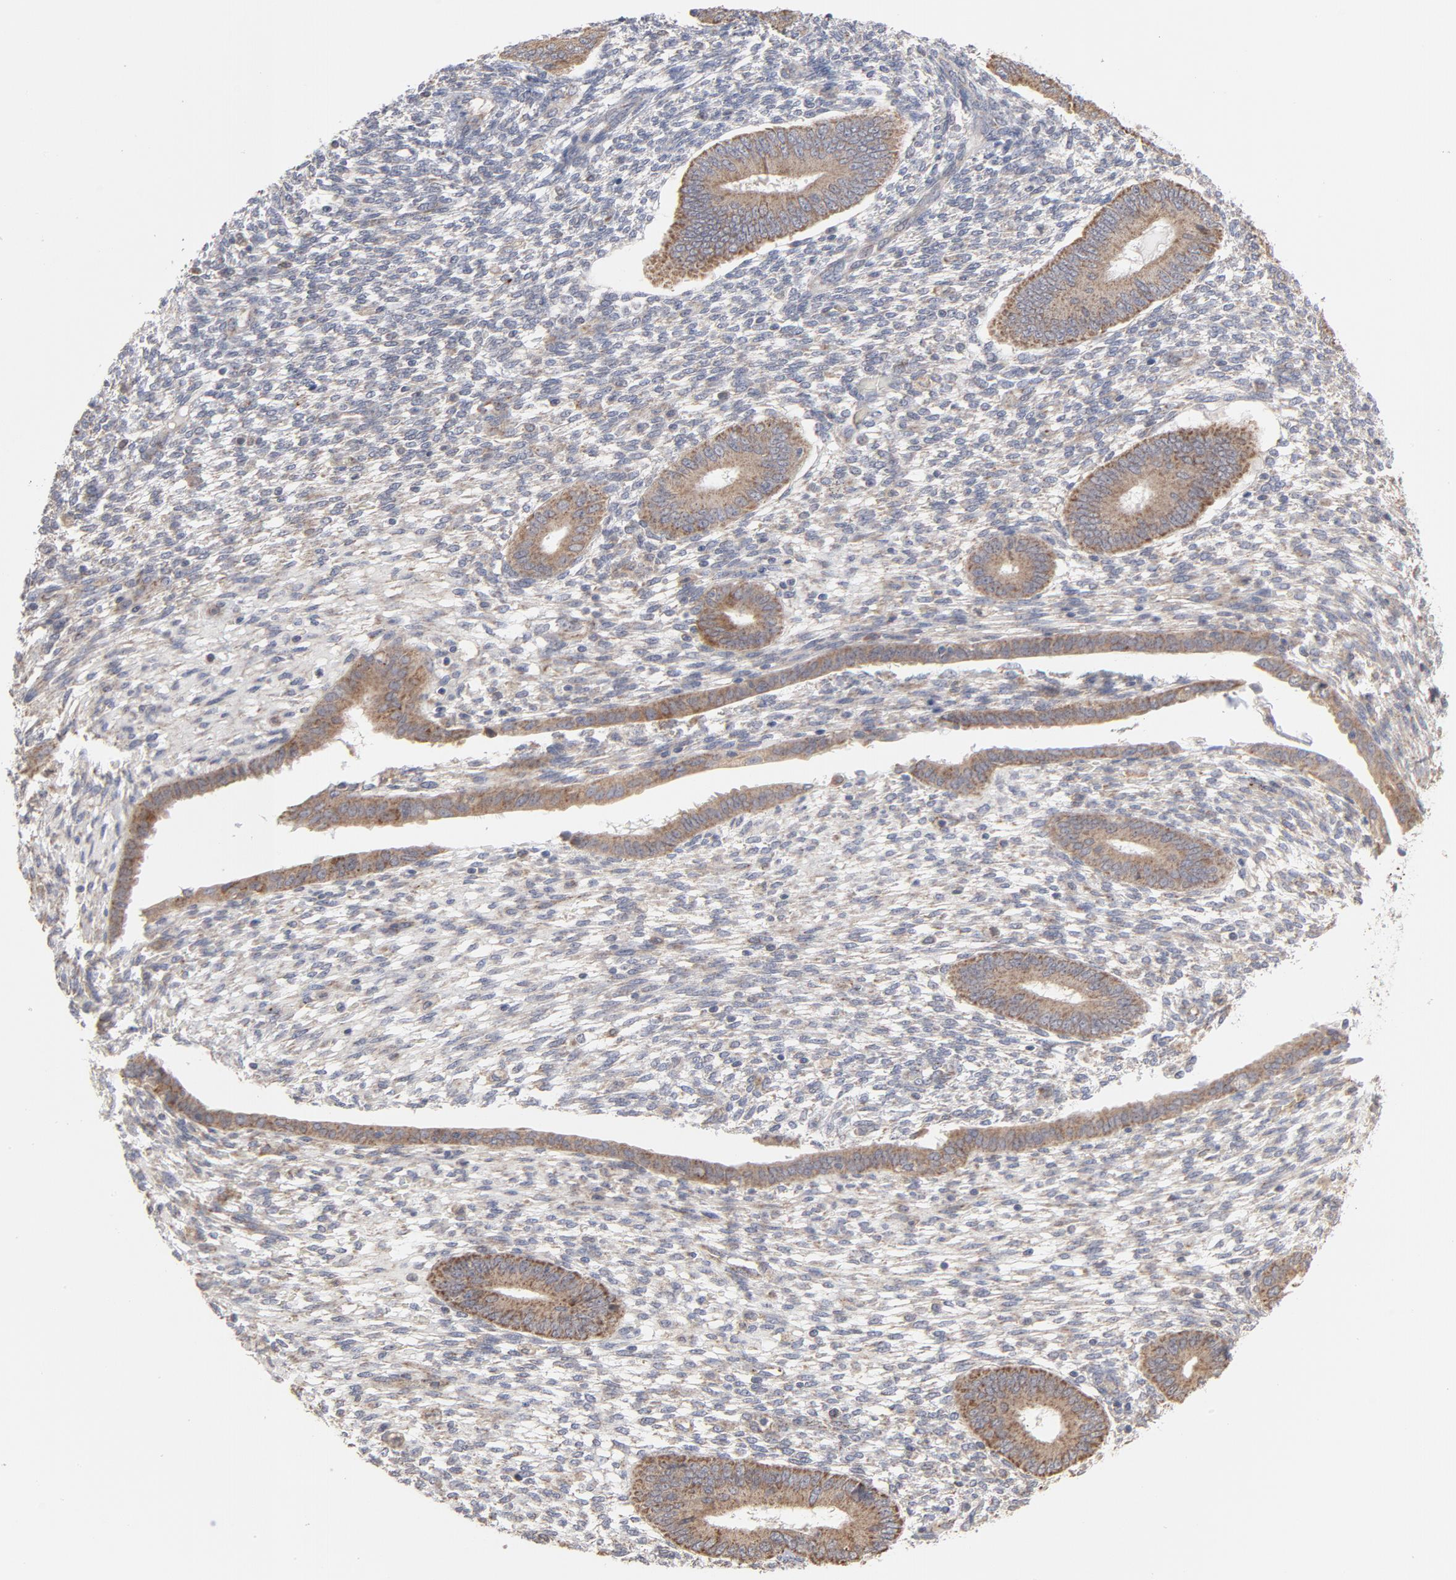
{"staining": {"intensity": "weak", "quantity": "25%-75%", "location": "cytoplasmic/membranous"}, "tissue": "endometrium", "cell_type": "Cells in endometrial stroma", "image_type": "normal", "snomed": [{"axis": "morphology", "description": "Normal tissue, NOS"}, {"axis": "topography", "description": "Endometrium"}], "caption": "DAB immunohistochemical staining of benign human endometrium demonstrates weak cytoplasmic/membranous protein expression in approximately 25%-75% of cells in endometrial stroma.", "gene": "PPFIBP2", "patient": {"sex": "female", "age": 42}}